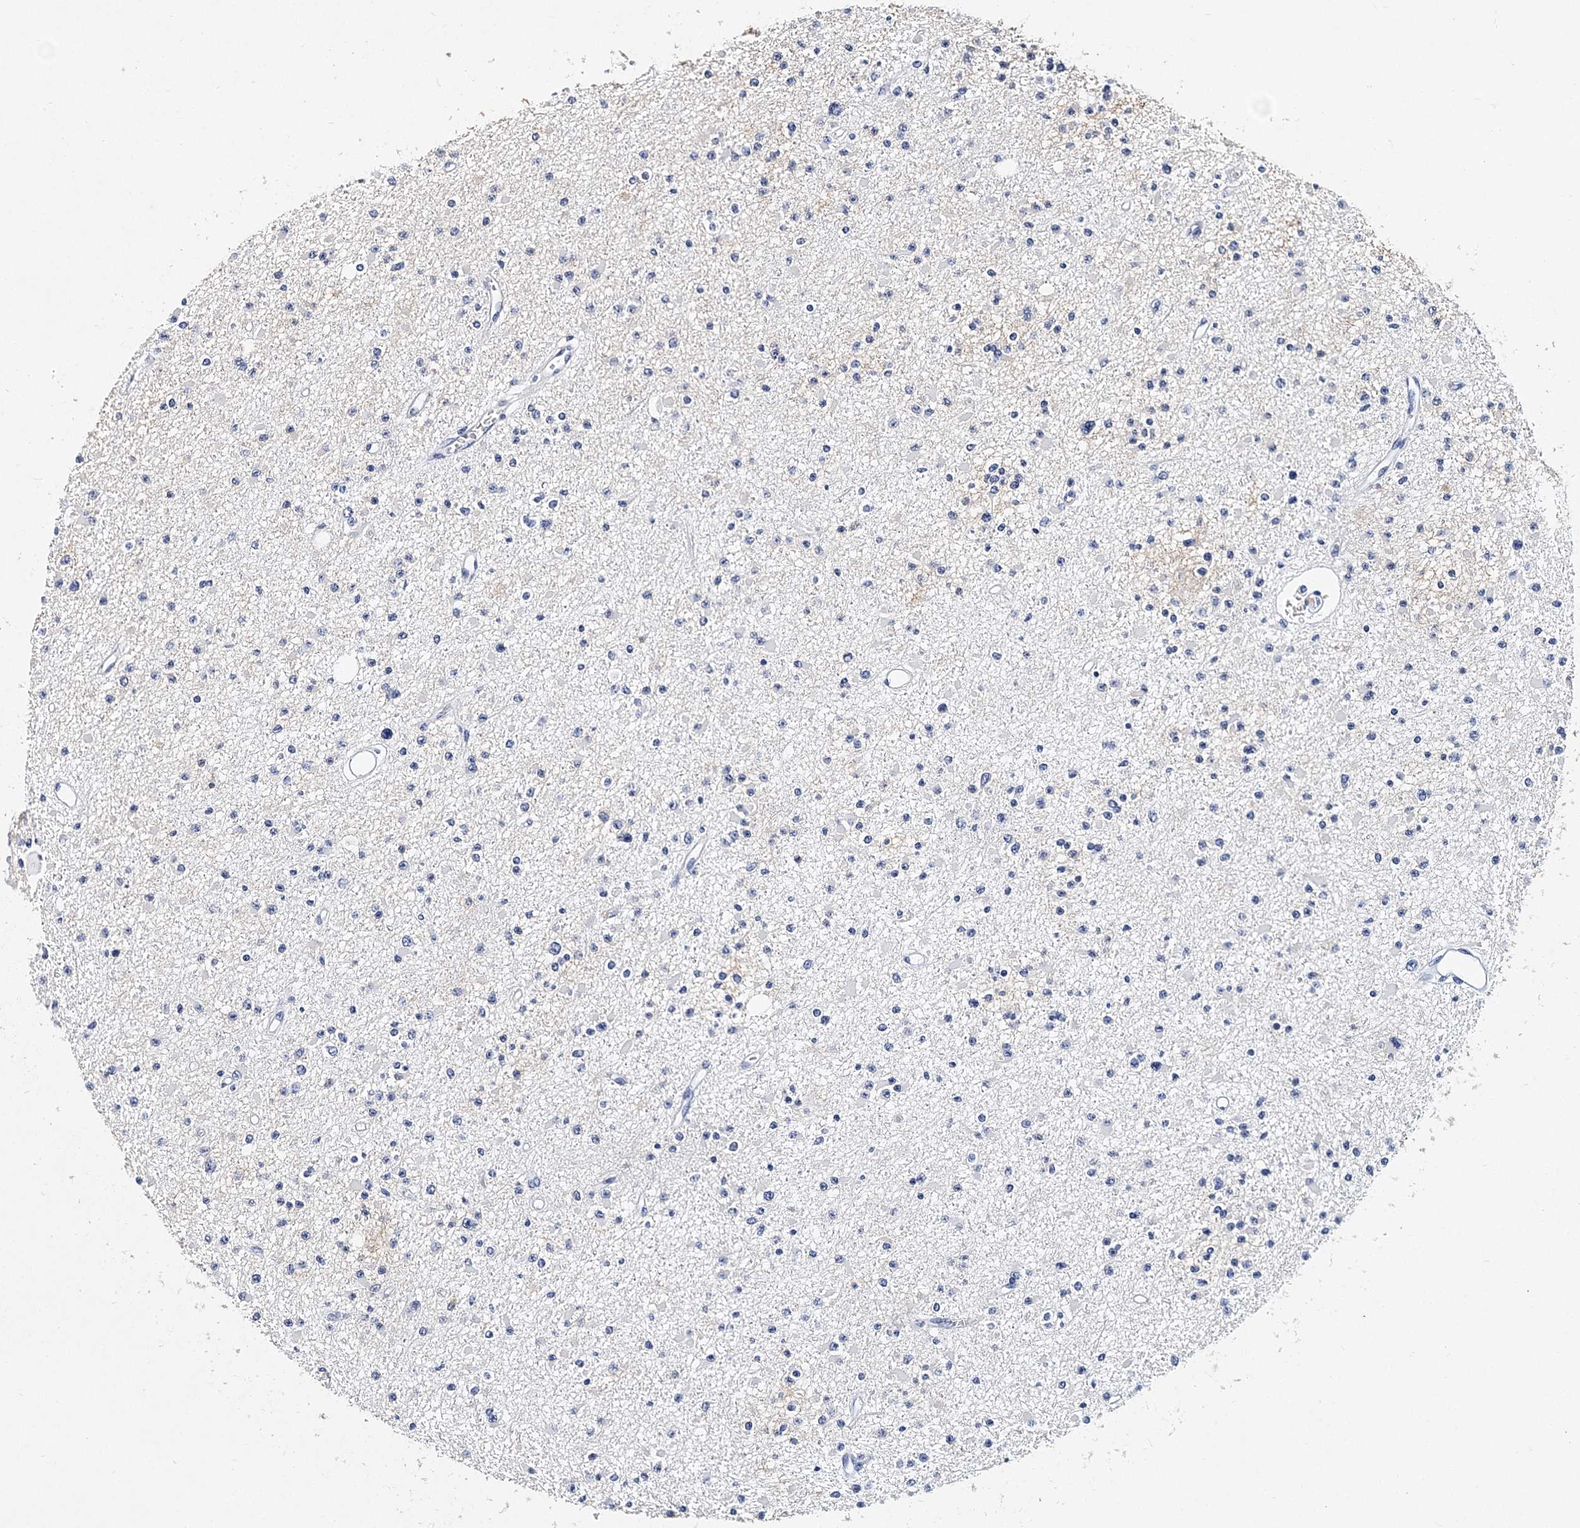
{"staining": {"intensity": "negative", "quantity": "none", "location": "none"}, "tissue": "glioma", "cell_type": "Tumor cells", "image_type": "cancer", "snomed": [{"axis": "morphology", "description": "Glioma, malignant, Low grade"}, {"axis": "topography", "description": "Brain"}], "caption": "A histopathology image of glioma stained for a protein reveals no brown staining in tumor cells.", "gene": "ITGA2B", "patient": {"sex": "female", "age": 22}}